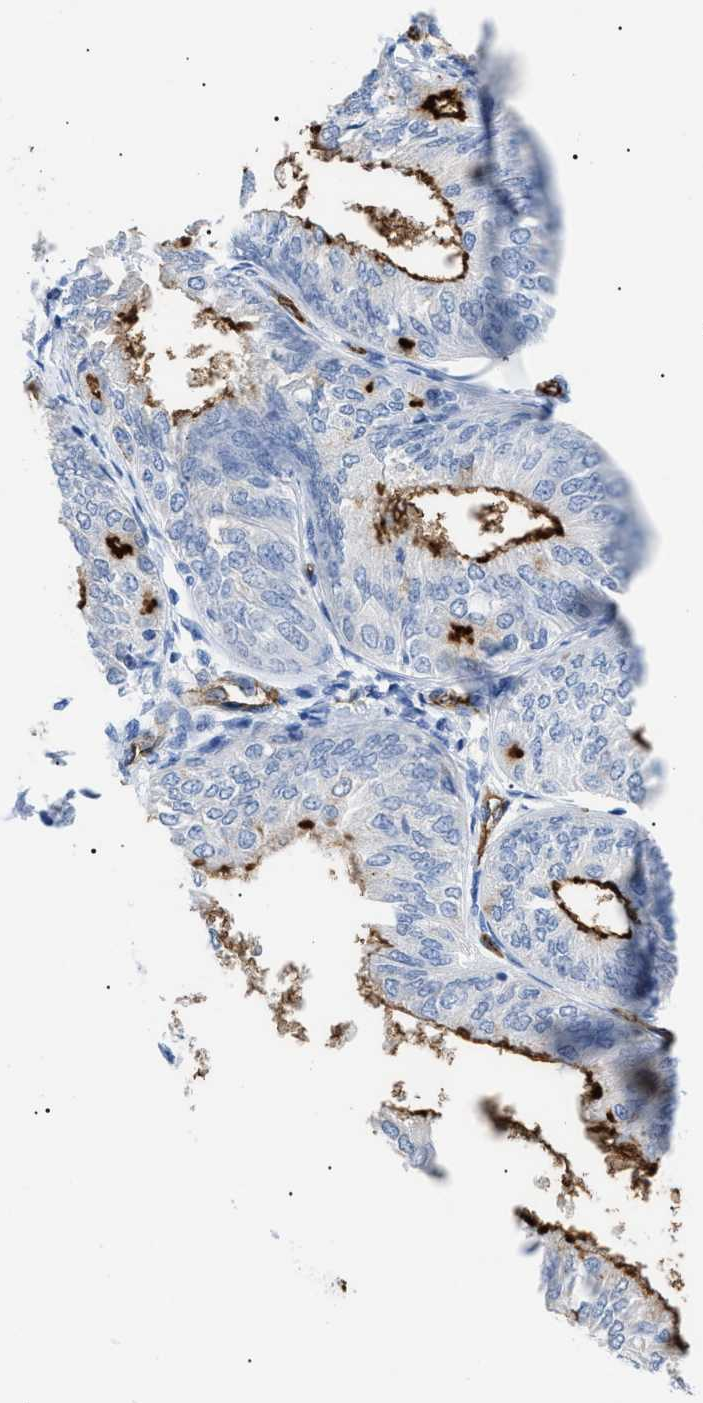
{"staining": {"intensity": "strong", "quantity": "<25%", "location": "cytoplasmic/membranous"}, "tissue": "endometrial cancer", "cell_type": "Tumor cells", "image_type": "cancer", "snomed": [{"axis": "morphology", "description": "Adenocarcinoma, NOS"}, {"axis": "topography", "description": "Endometrium"}], "caption": "Strong cytoplasmic/membranous positivity for a protein is identified in about <25% of tumor cells of adenocarcinoma (endometrial) using immunohistochemistry (IHC).", "gene": "PODXL", "patient": {"sex": "female", "age": 58}}